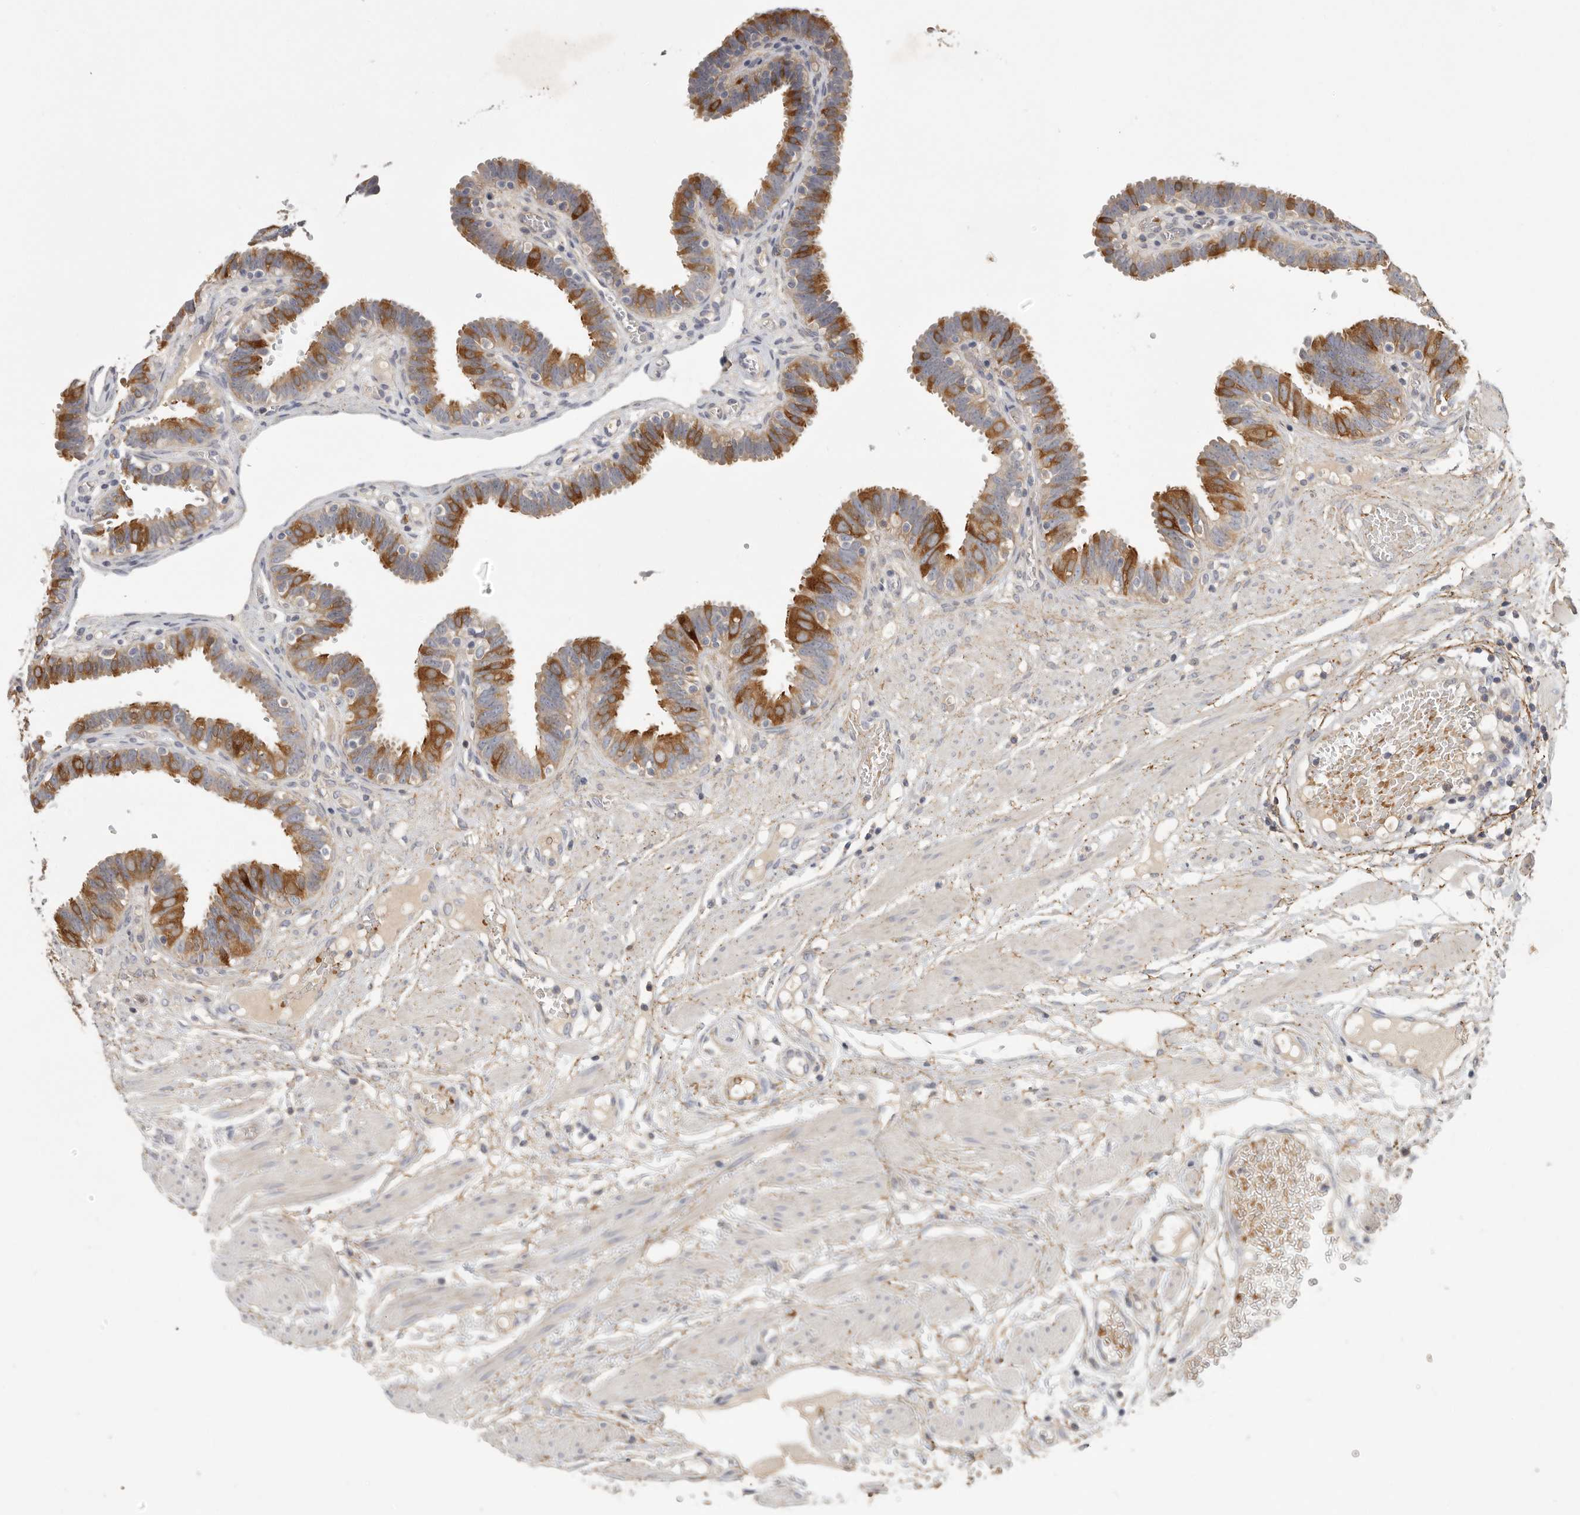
{"staining": {"intensity": "moderate", "quantity": "25%-75%", "location": "cytoplasmic/membranous"}, "tissue": "fallopian tube", "cell_type": "Glandular cells", "image_type": "normal", "snomed": [{"axis": "morphology", "description": "Normal tissue, NOS"}, {"axis": "topography", "description": "Fallopian tube"}, {"axis": "topography", "description": "Placenta"}], "caption": "A histopathology image of human fallopian tube stained for a protein displays moderate cytoplasmic/membranous brown staining in glandular cells. (DAB IHC with brightfield microscopy, high magnification).", "gene": "CFAP298", "patient": {"sex": "female", "age": 32}}